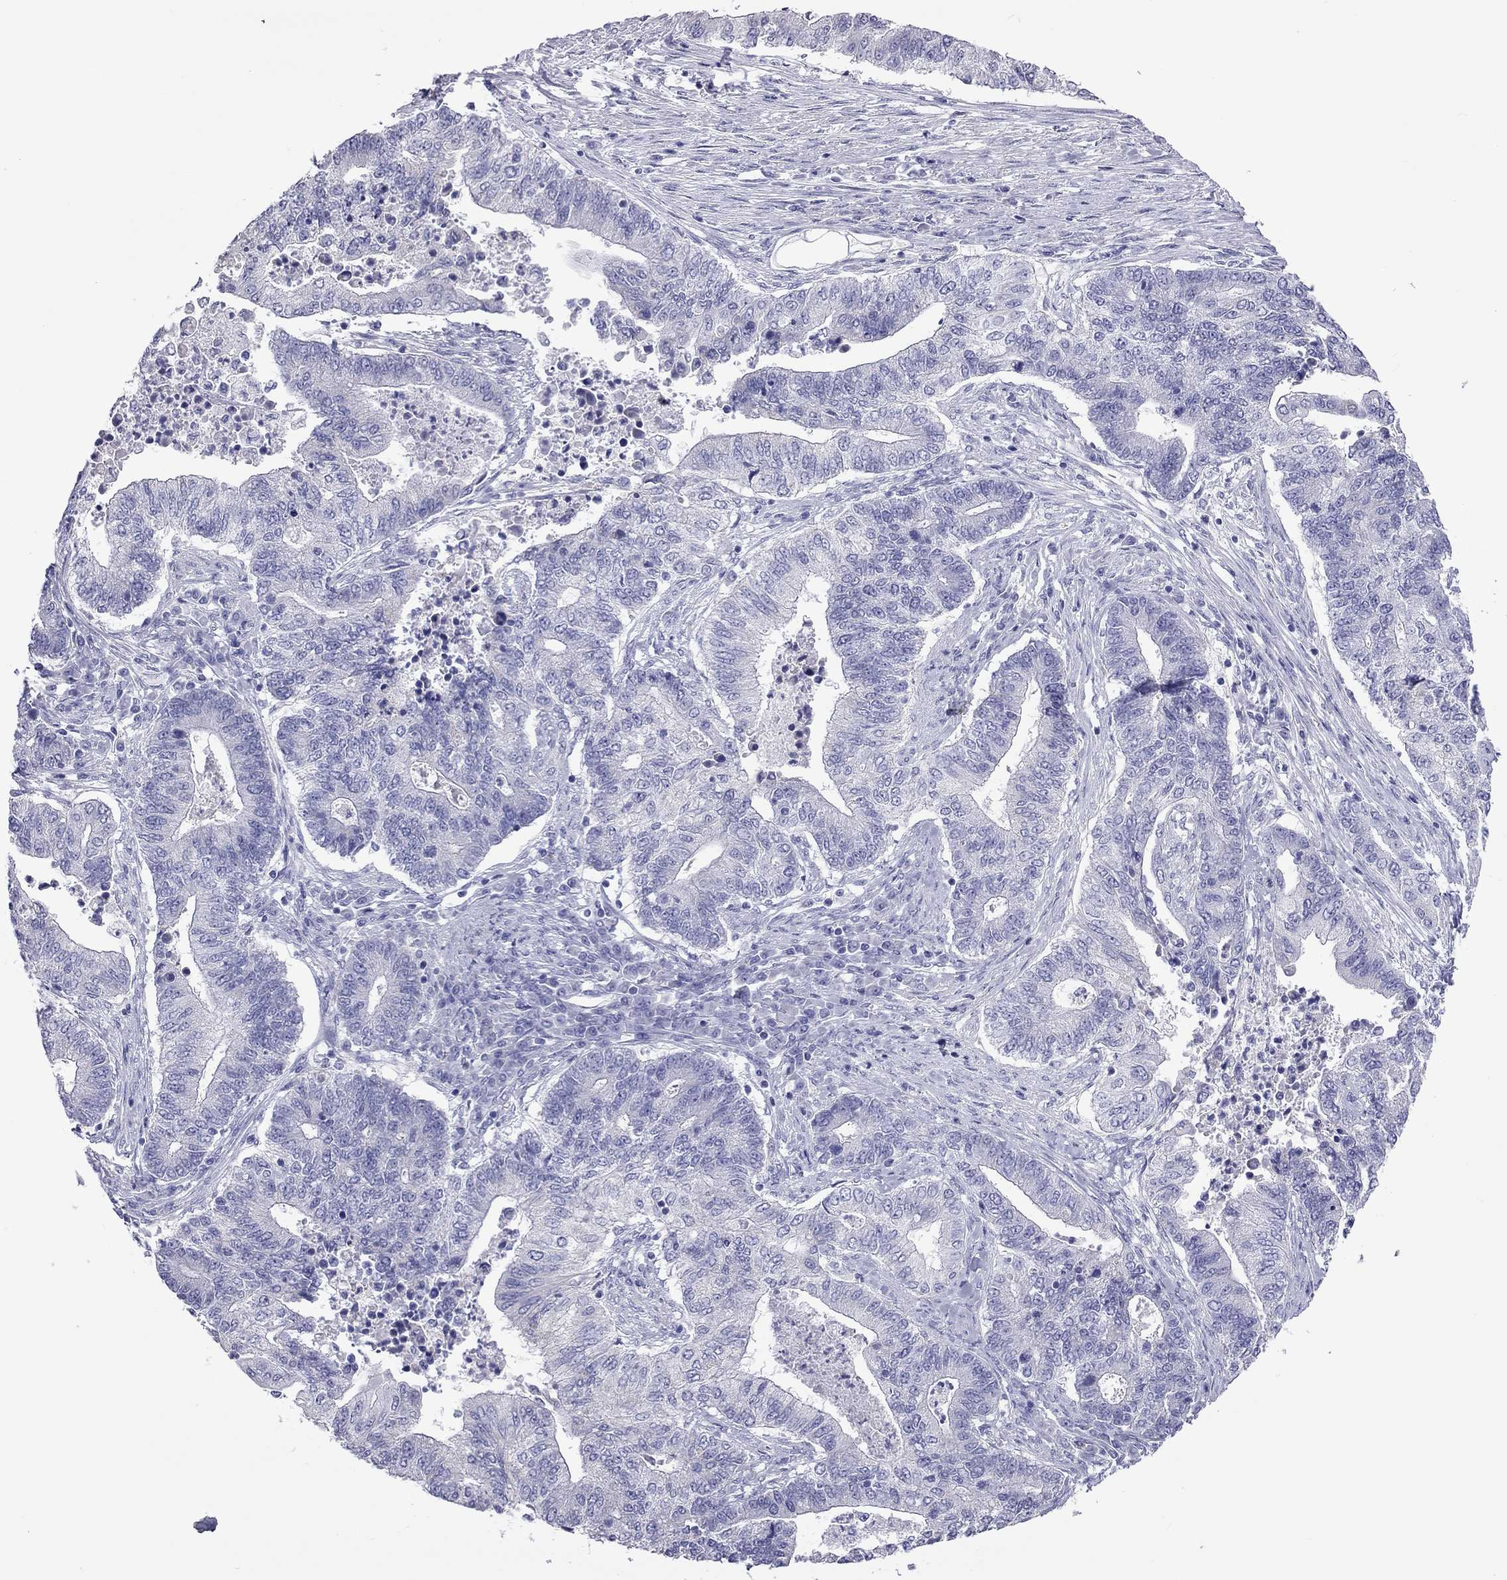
{"staining": {"intensity": "negative", "quantity": "none", "location": "none"}, "tissue": "endometrial cancer", "cell_type": "Tumor cells", "image_type": "cancer", "snomed": [{"axis": "morphology", "description": "Adenocarcinoma, NOS"}, {"axis": "topography", "description": "Uterus"}, {"axis": "topography", "description": "Endometrium"}], "caption": "This histopathology image is of adenocarcinoma (endometrial) stained with immunohistochemistry to label a protein in brown with the nuclei are counter-stained blue. There is no positivity in tumor cells. The staining was performed using DAB (3,3'-diaminobenzidine) to visualize the protein expression in brown, while the nuclei were stained in blue with hematoxylin (Magnification: 20x).", "gene": "PPP1R3A", "patient": {"sex": "female", "age": 54}}